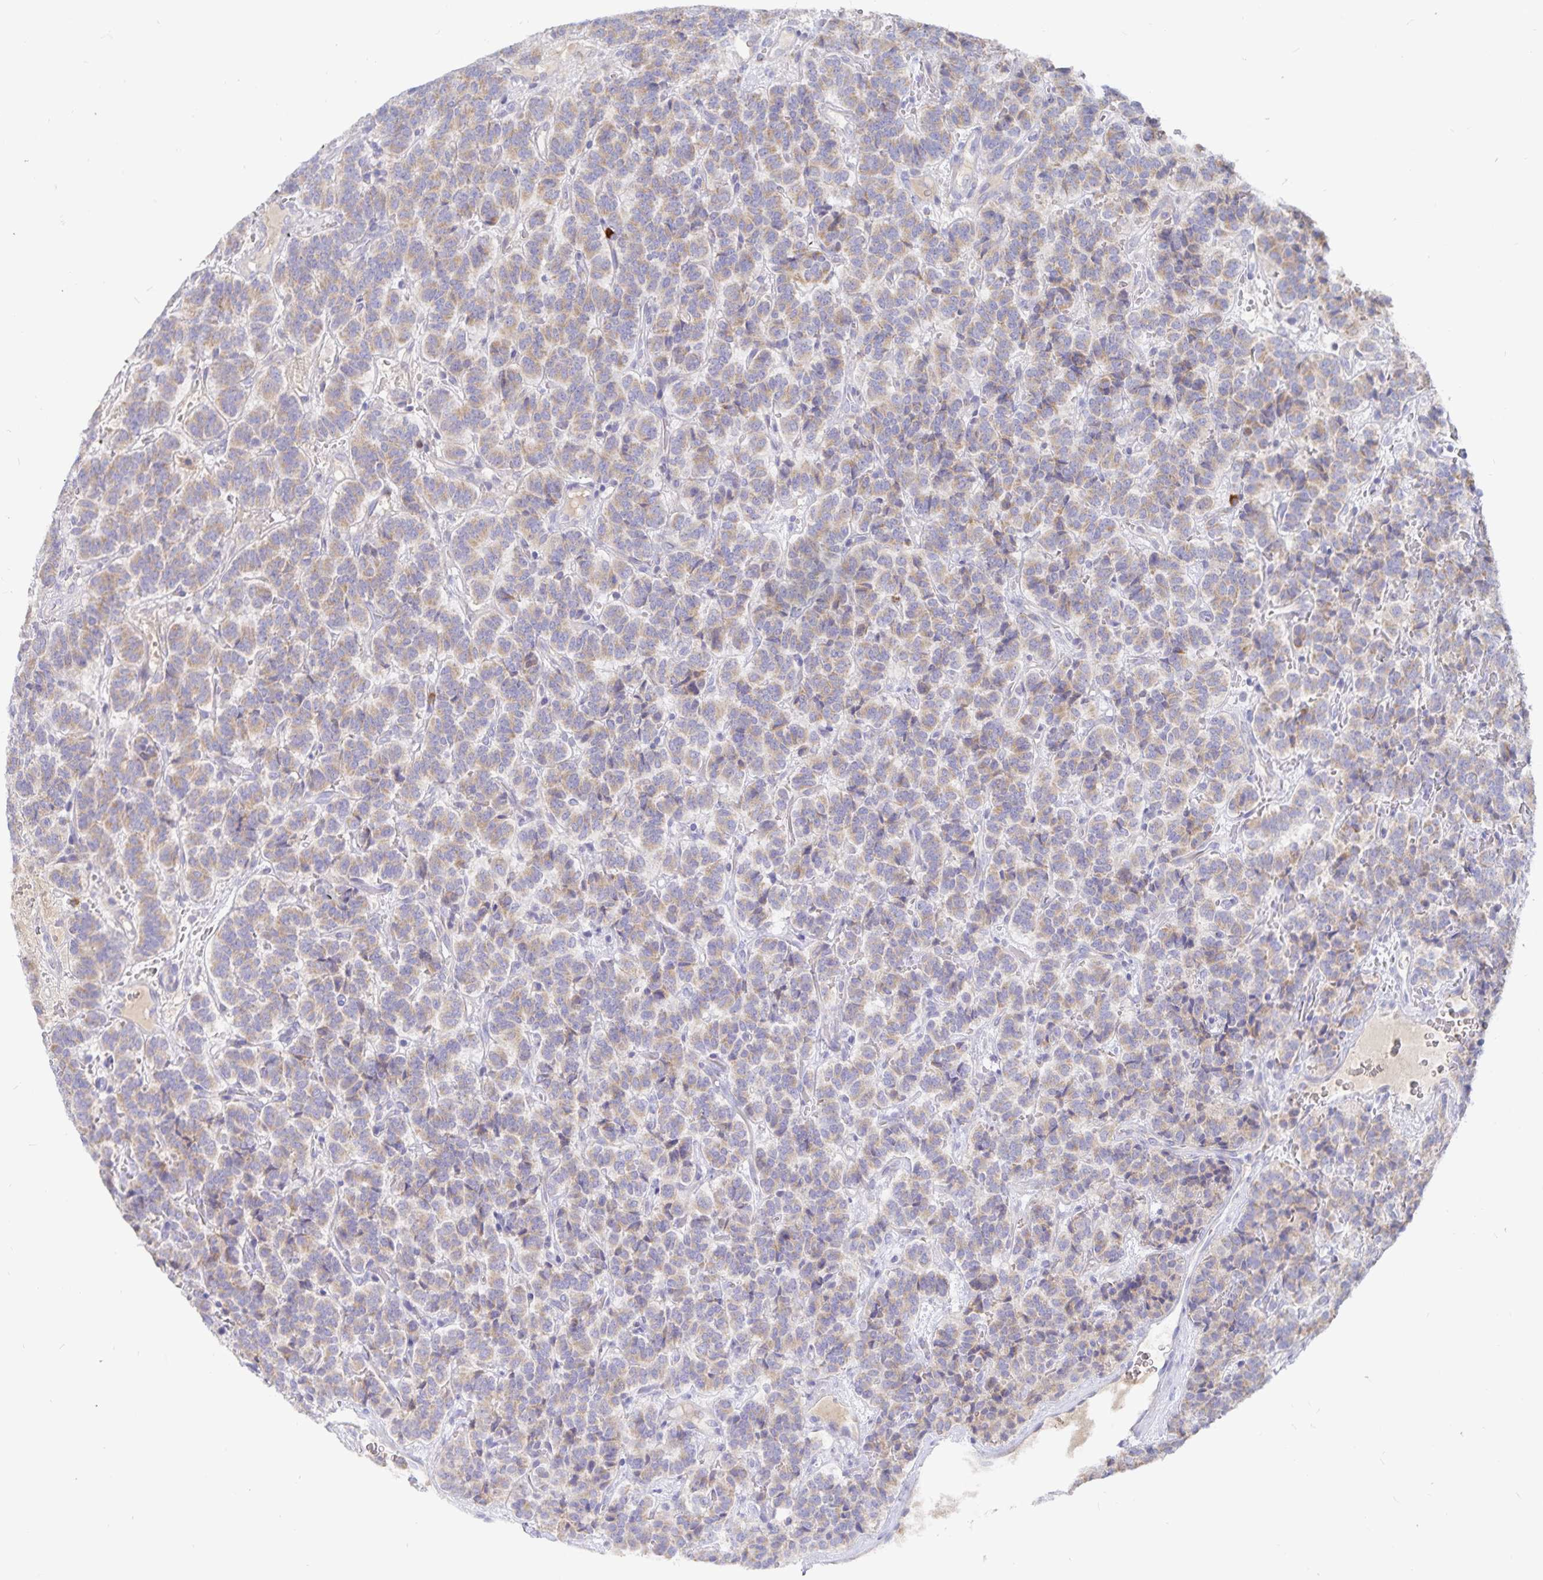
{"staining": {"intensity": "weak", "quantity": ">75%", "location": "cytoplasmic/membranous"}, "tissue": "carcinoid", "cell_type": "Tumor cells", "image_type": "cancer", "snomed": [{"axis": "morphology", "description": "Carcinoid, malignant, NOS"}, {"axis": "topography", "description": "Pancreas"}], "caption": "Tumor cells show weak cytoplasmic/membranous expression in about >75% of cells in carcinoid.", "gene": "PKHD1", "patient": {"sex": "male", "age": 36}}